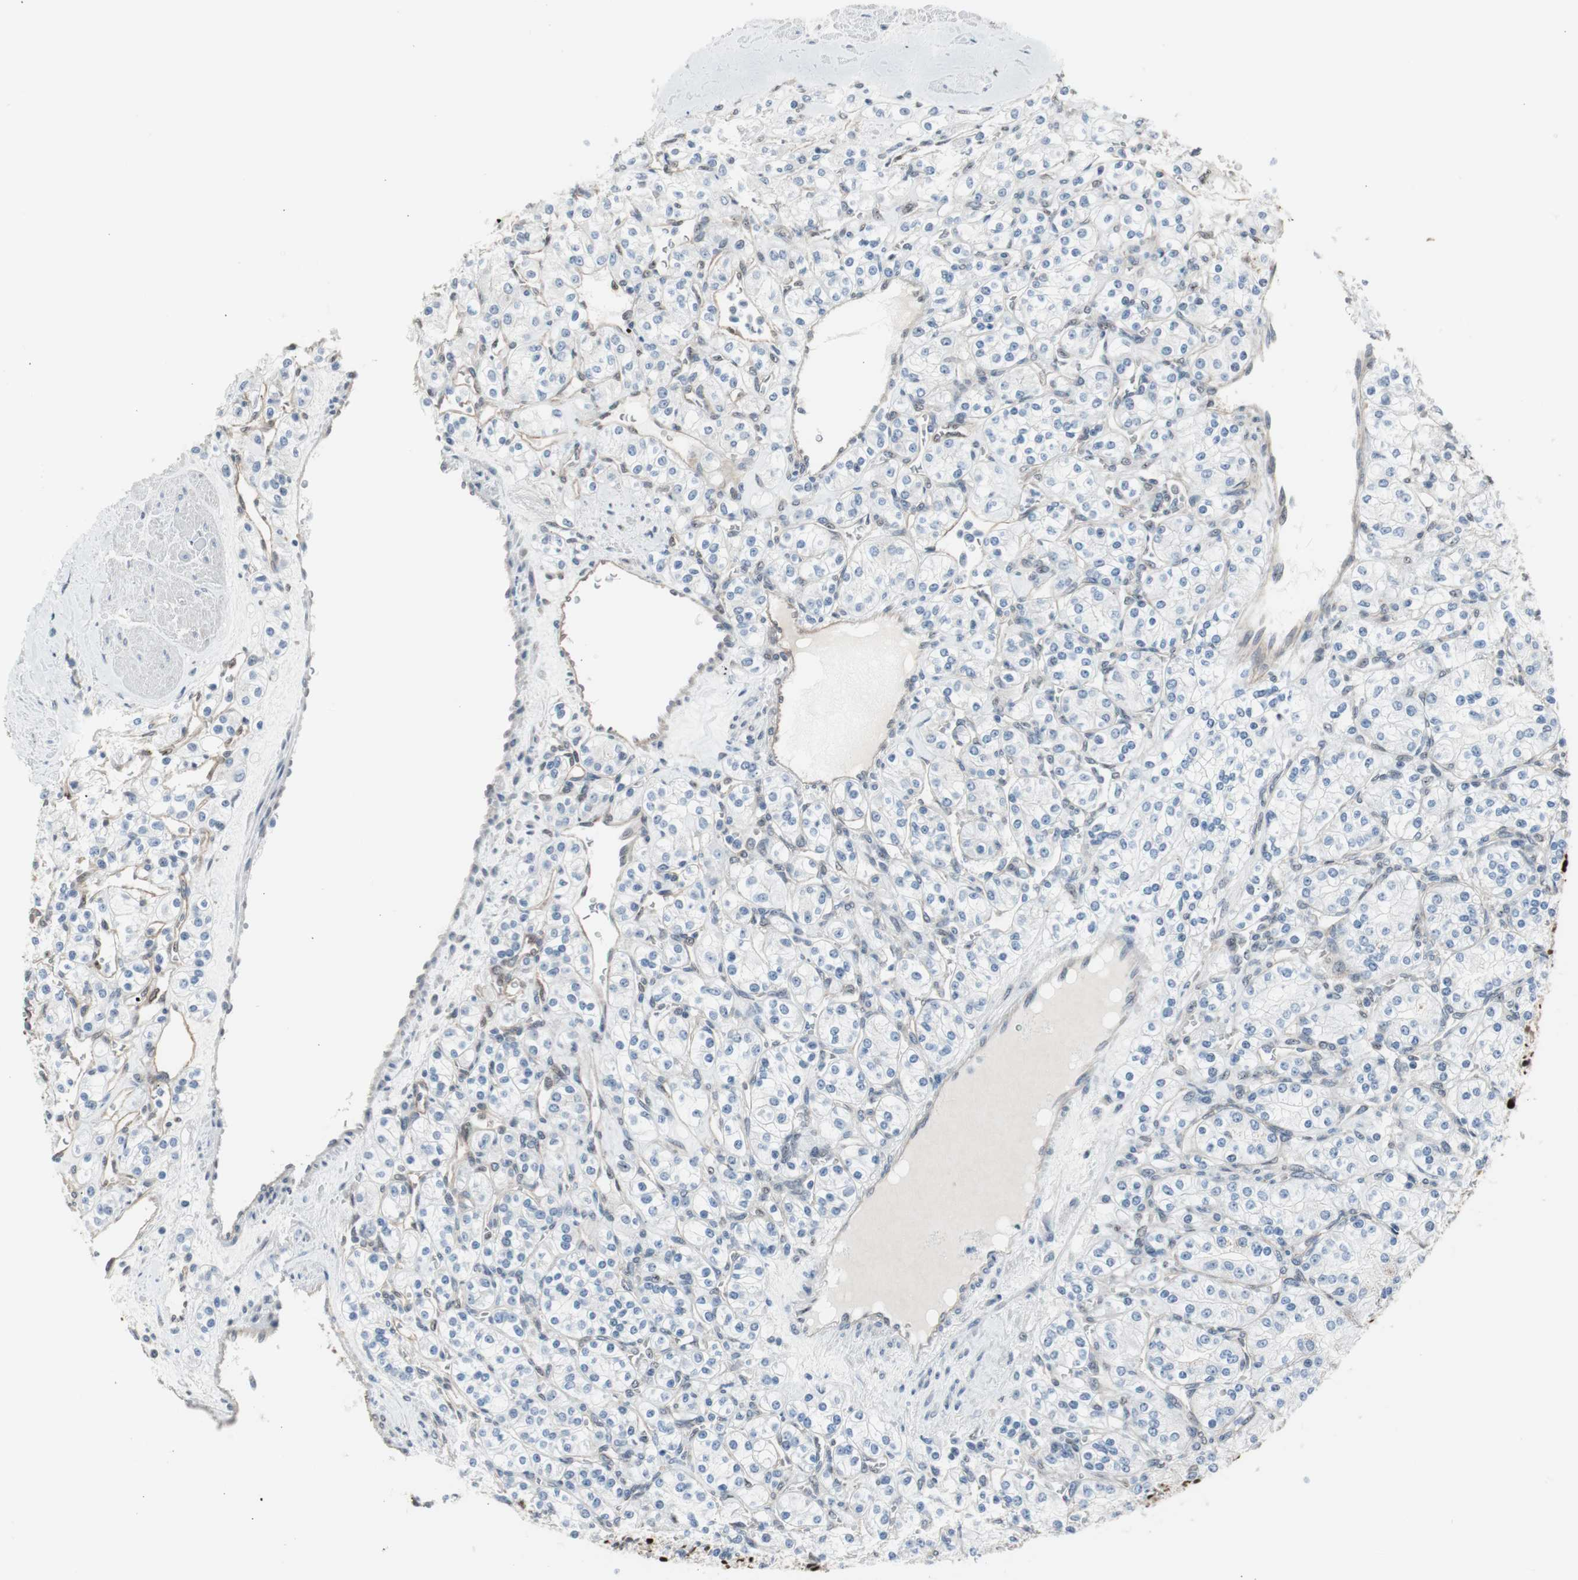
{"staining": {"intensity": "negative", "quantity": "none", "location": "none"}, "tissue": "renal cancer", "cell_type": "Tumor cells", "image_type": "cancer", "snomed": [{"axis": "morphology", "description": "Adenocarcinoma, NOS"}, {"axis": "topography", "description": "Kidney"}], "caption": "This image is of renal cancer stained with IHC to label a protein in brown with the nuclei are counter-stained blue. There is no expression in tumor cells.", "gene": "PML", "patient": {"sex": "male", "age": 77}}